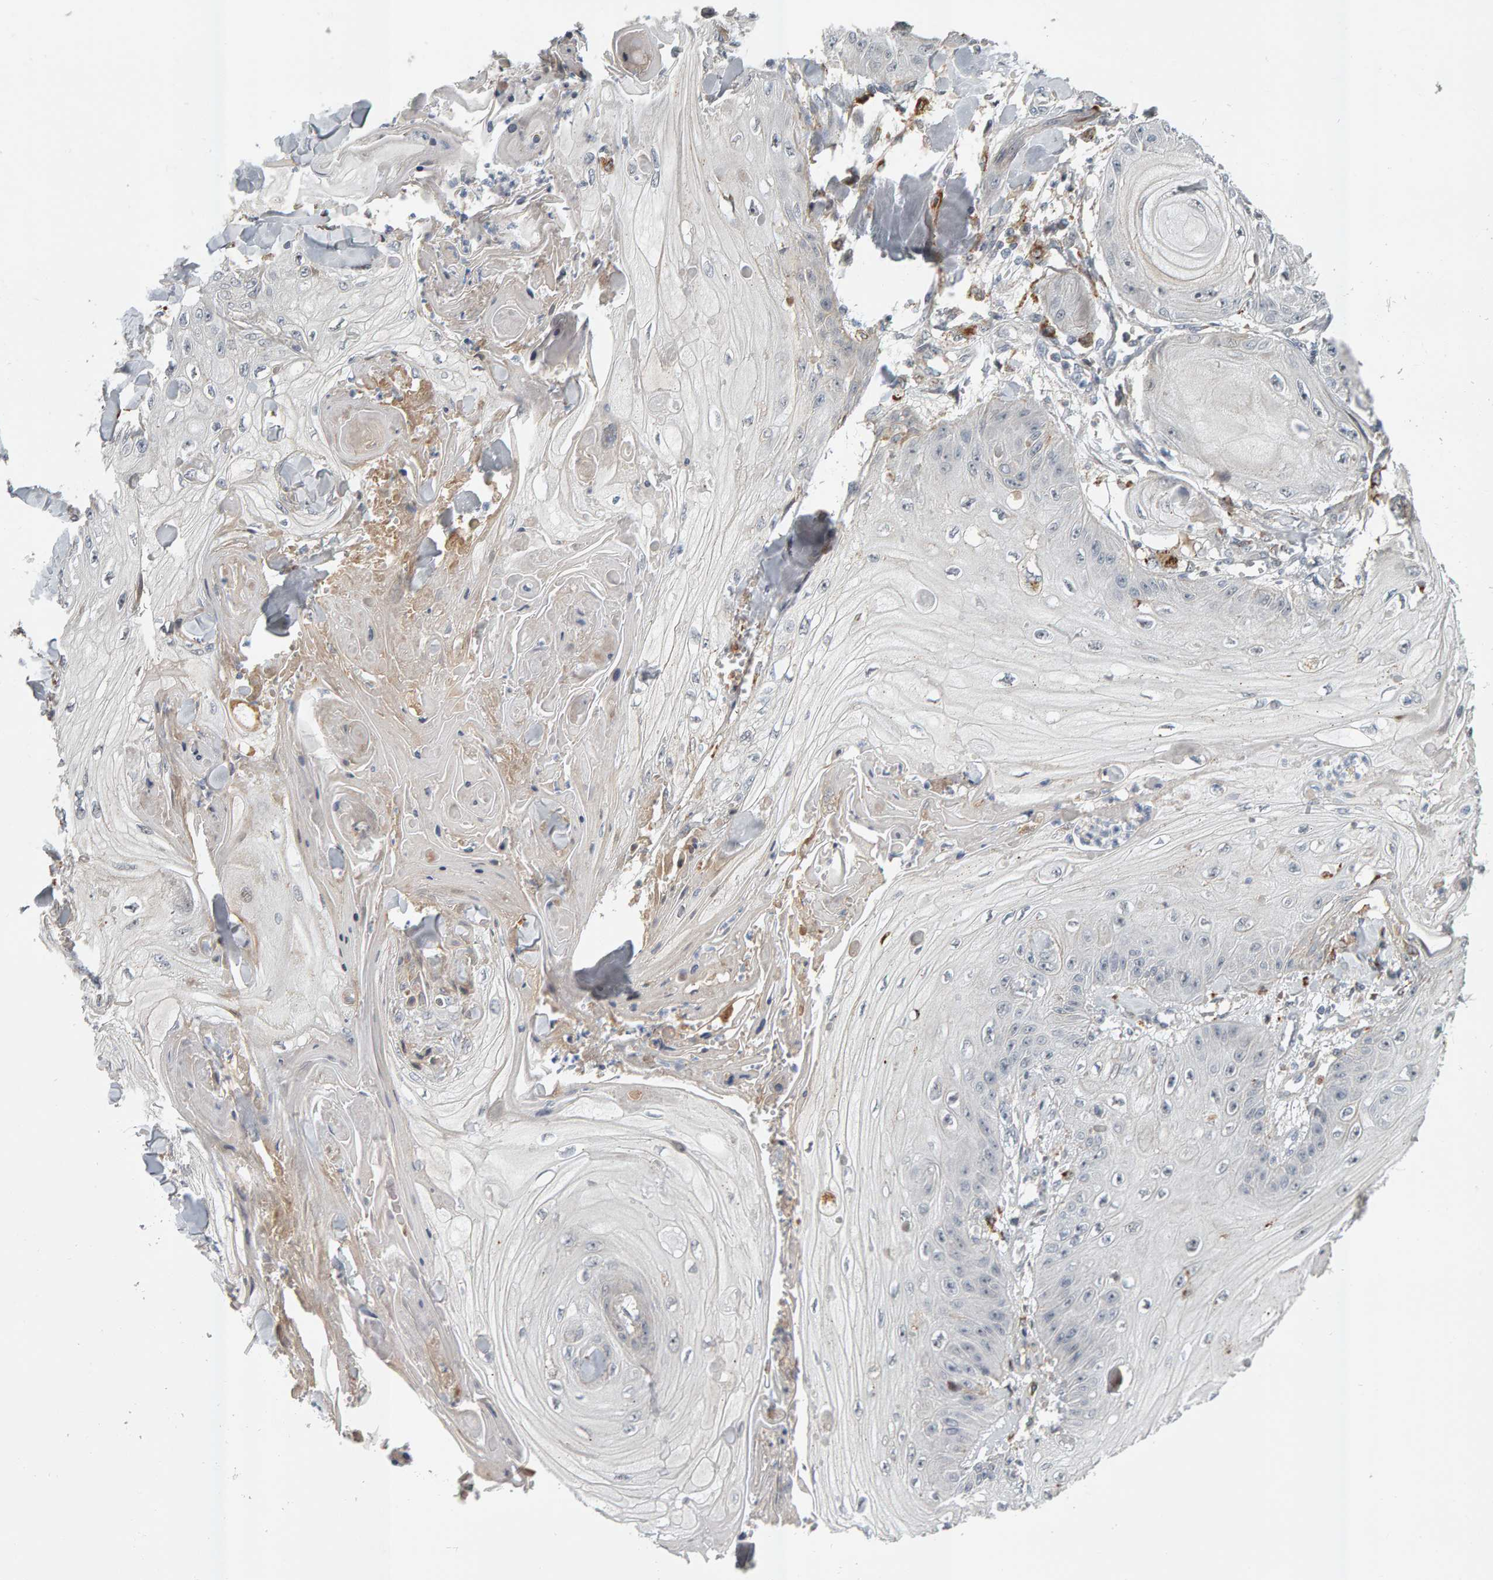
{"staining": {"intensity": "negative", "quantity": "none", "location": "none"}, "tissue": "skin cancer", "cell_type": "Tumor cells", "image_type": "cancer", "snomed": [{"axis": "morphology", "description": "Squamous cell carcinoma, NOS"}, {"axis": "topography", "description": "Skin"}], "caption": "Tumor cells show no significant staining in skin cancer (squamous cell carcinoma).", "gene": "ZNF160", "patient": {"sex": "male", "age": 74}}